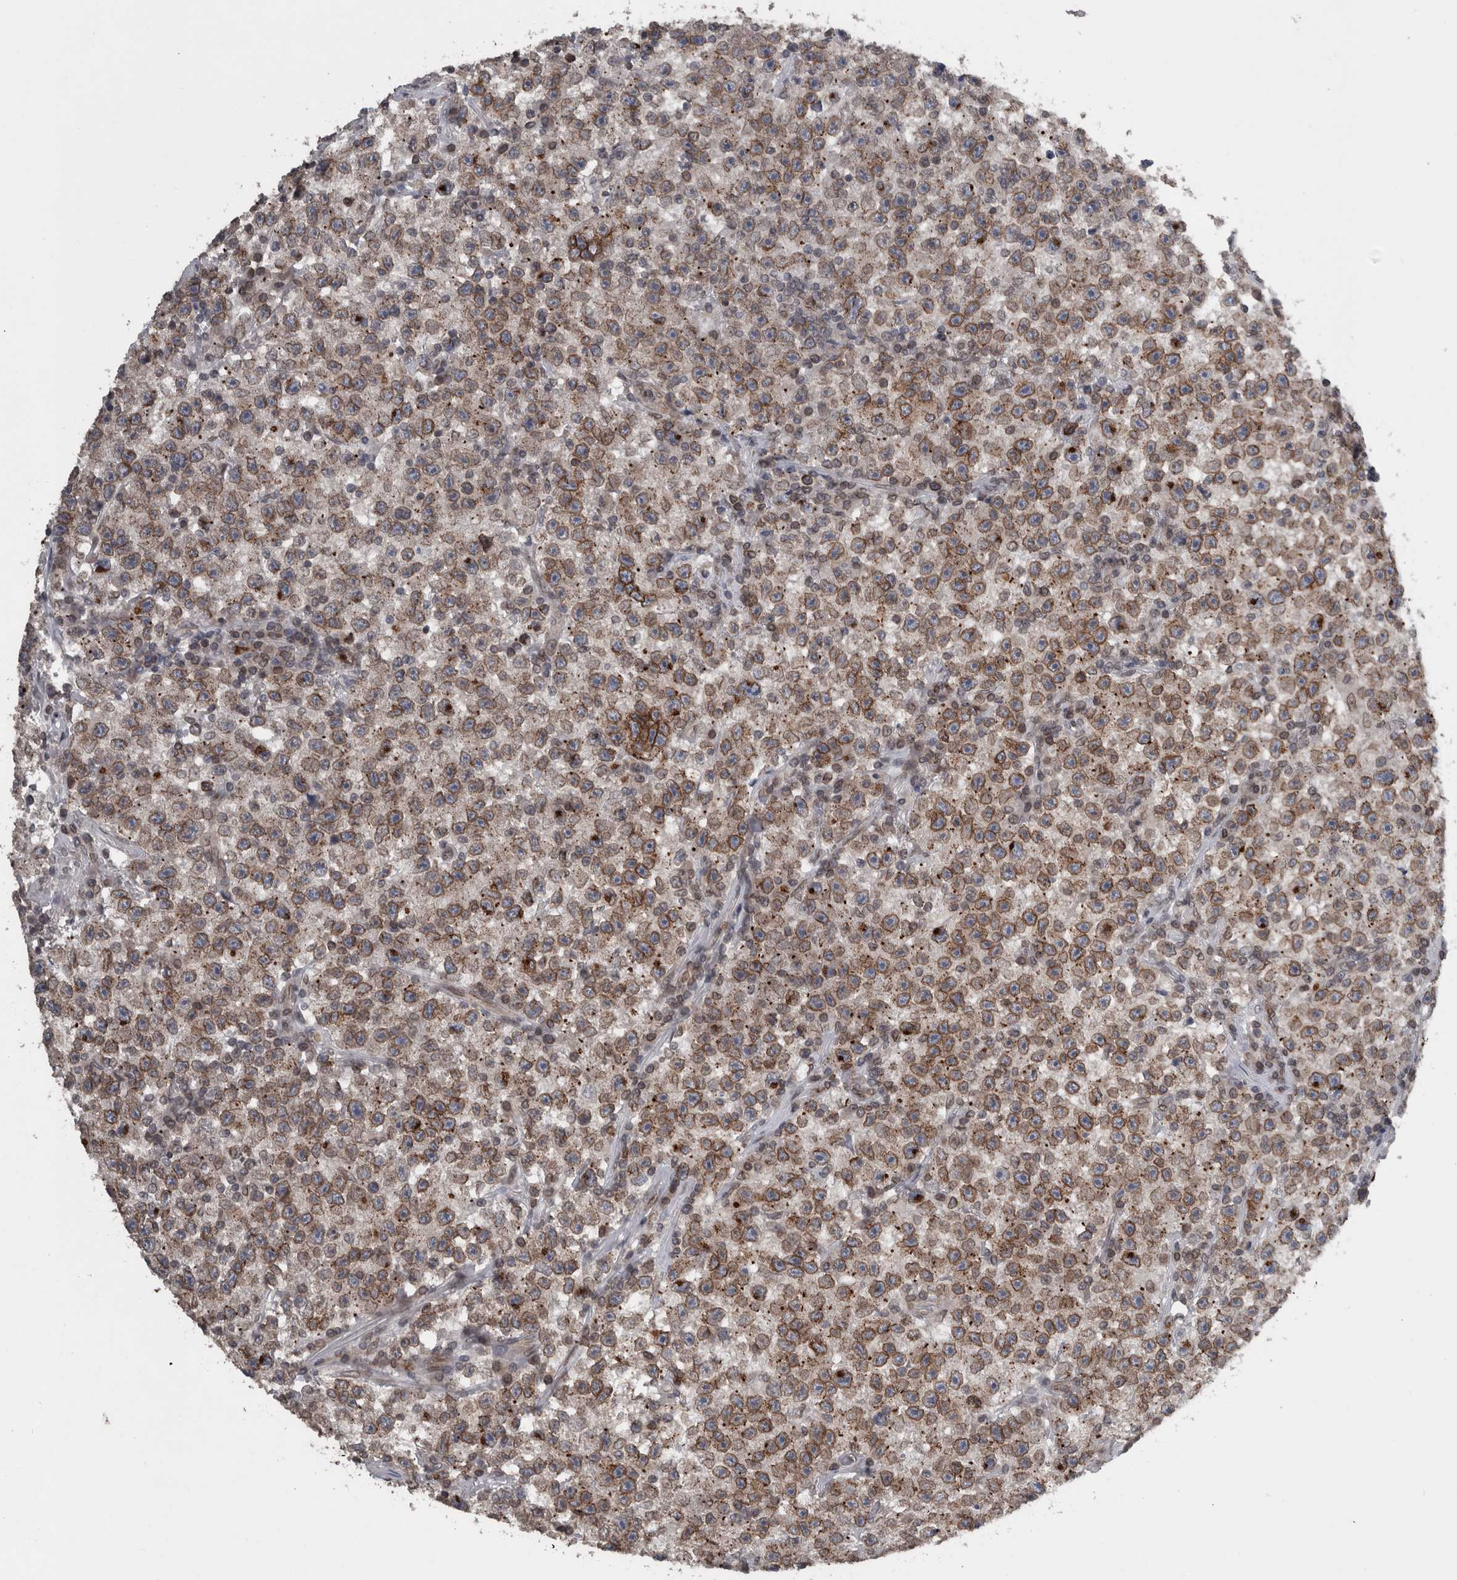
{"staining": {"intensity": "strong", "quantity": ">75%", "location": "cytoplasmic/membranous,nuclear"}, "tissue": "testis cancer", "cell_type": "Tumor cells", "image_type": "cancer", "snomed": [{"axis": "morphology", "description": "Seminoma, NOS"}, {"axis": "topography", "description": "Testis"}], "caption": "Immunohistochemical staining of testis seminoma reveals high levels of strong cytoplasmic/membranous and nuclear protein expression in about >75% of tumor cells. Using DAB (3,3'-diaminobenzidine) (brown) and hematoxylin (blue) stains, captured at high magnification using brightfield microscopy.", "gene": "RANBP2", "patient": {"sex": "male", "age": 22}}